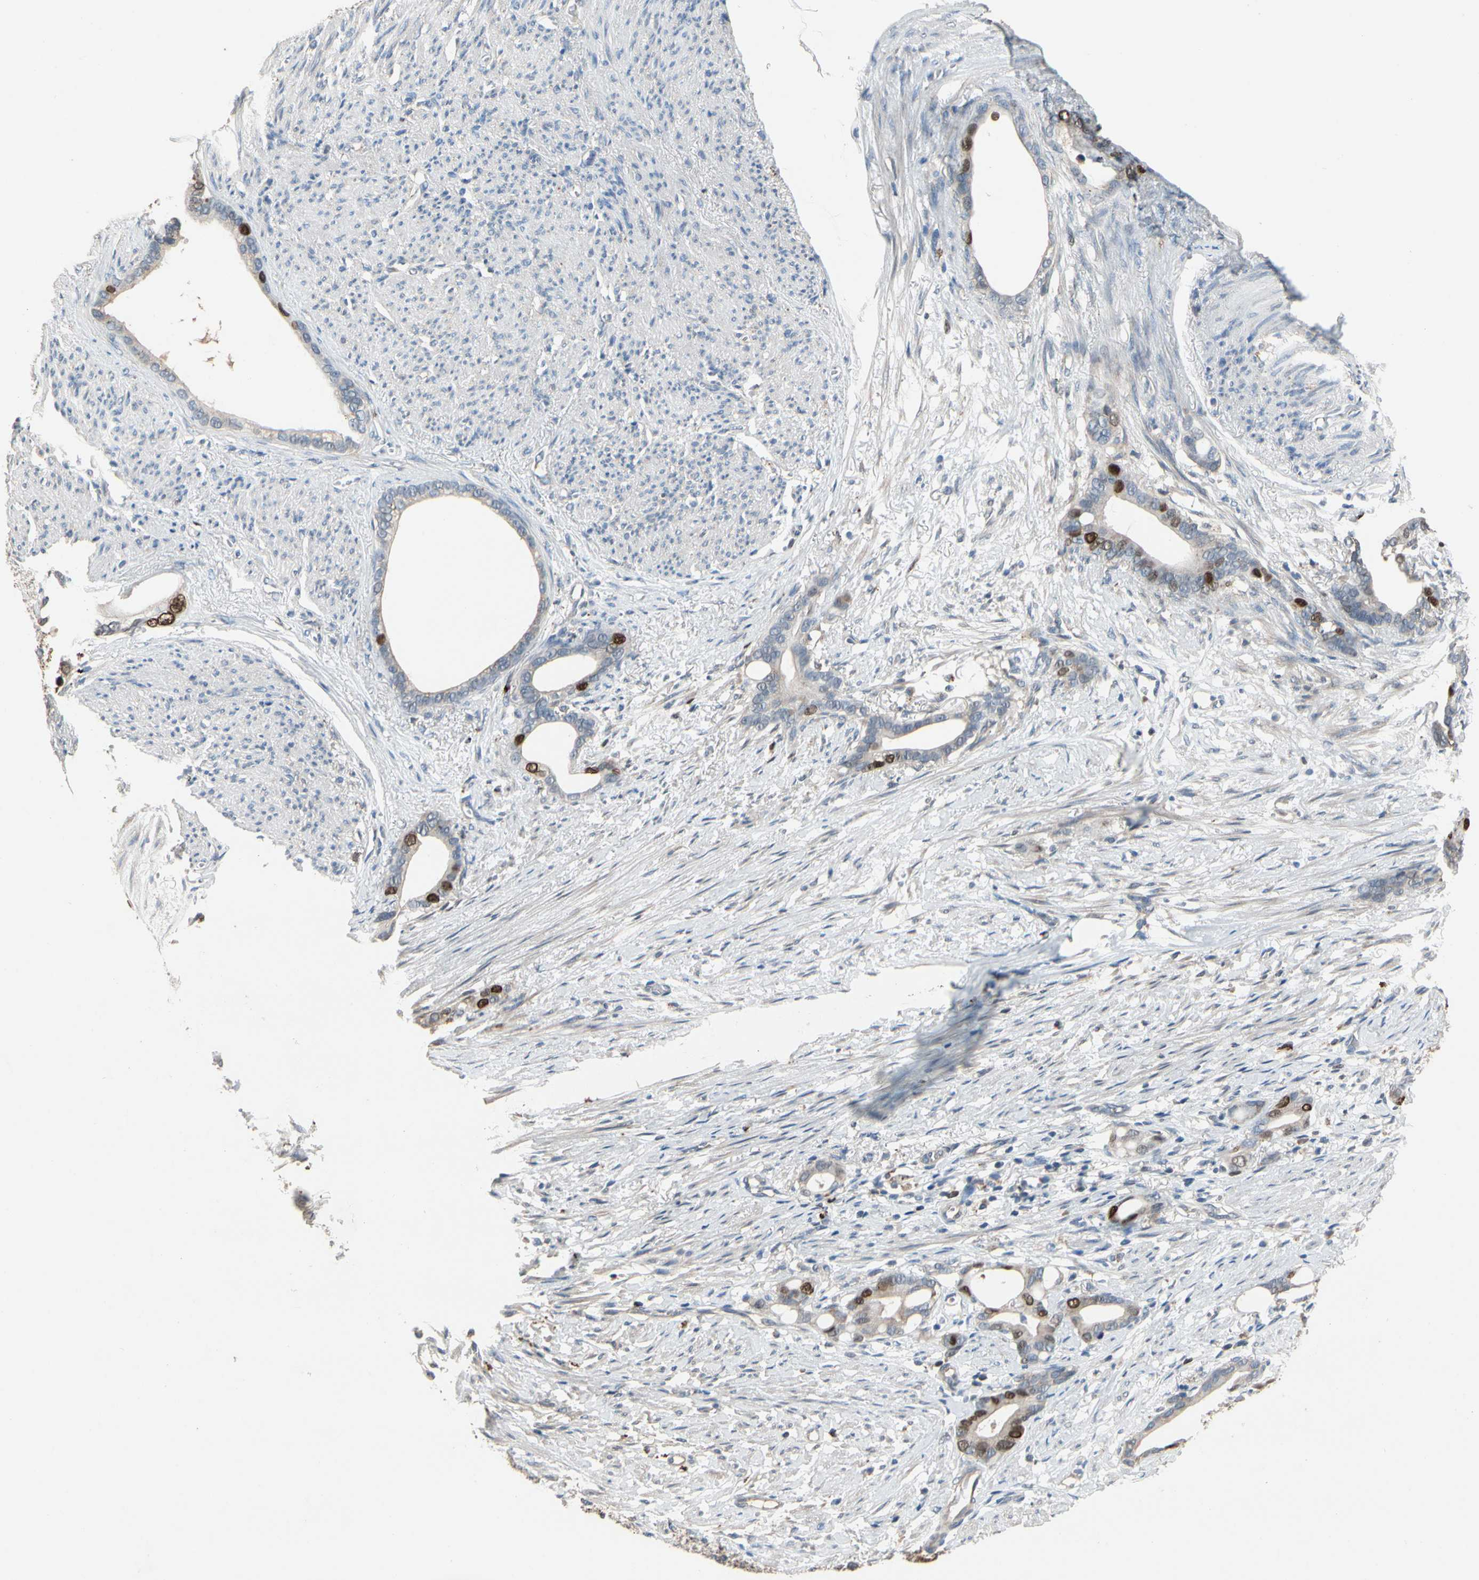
{"staining": {"intensity": "strong", "quantity": "<25%", "location": "nuclear"}, "tissue": "stomach cancer", "cell_type": "Tumor cells", "image_type": "cancer", "snomed": [{"axis": "morphology", "description": "Adenocarcinoma, NOS"}, {"axis": "topography", "description": "Stomach"}], "caption": "DAB immunohistochemical staining of adenocarcinoma (stomach) exhibits strong nuclear protein staining in about <25% of tumor cells.", "gene": "ZKSCAN4", "patient": {"sex": "female", "age": 75}}